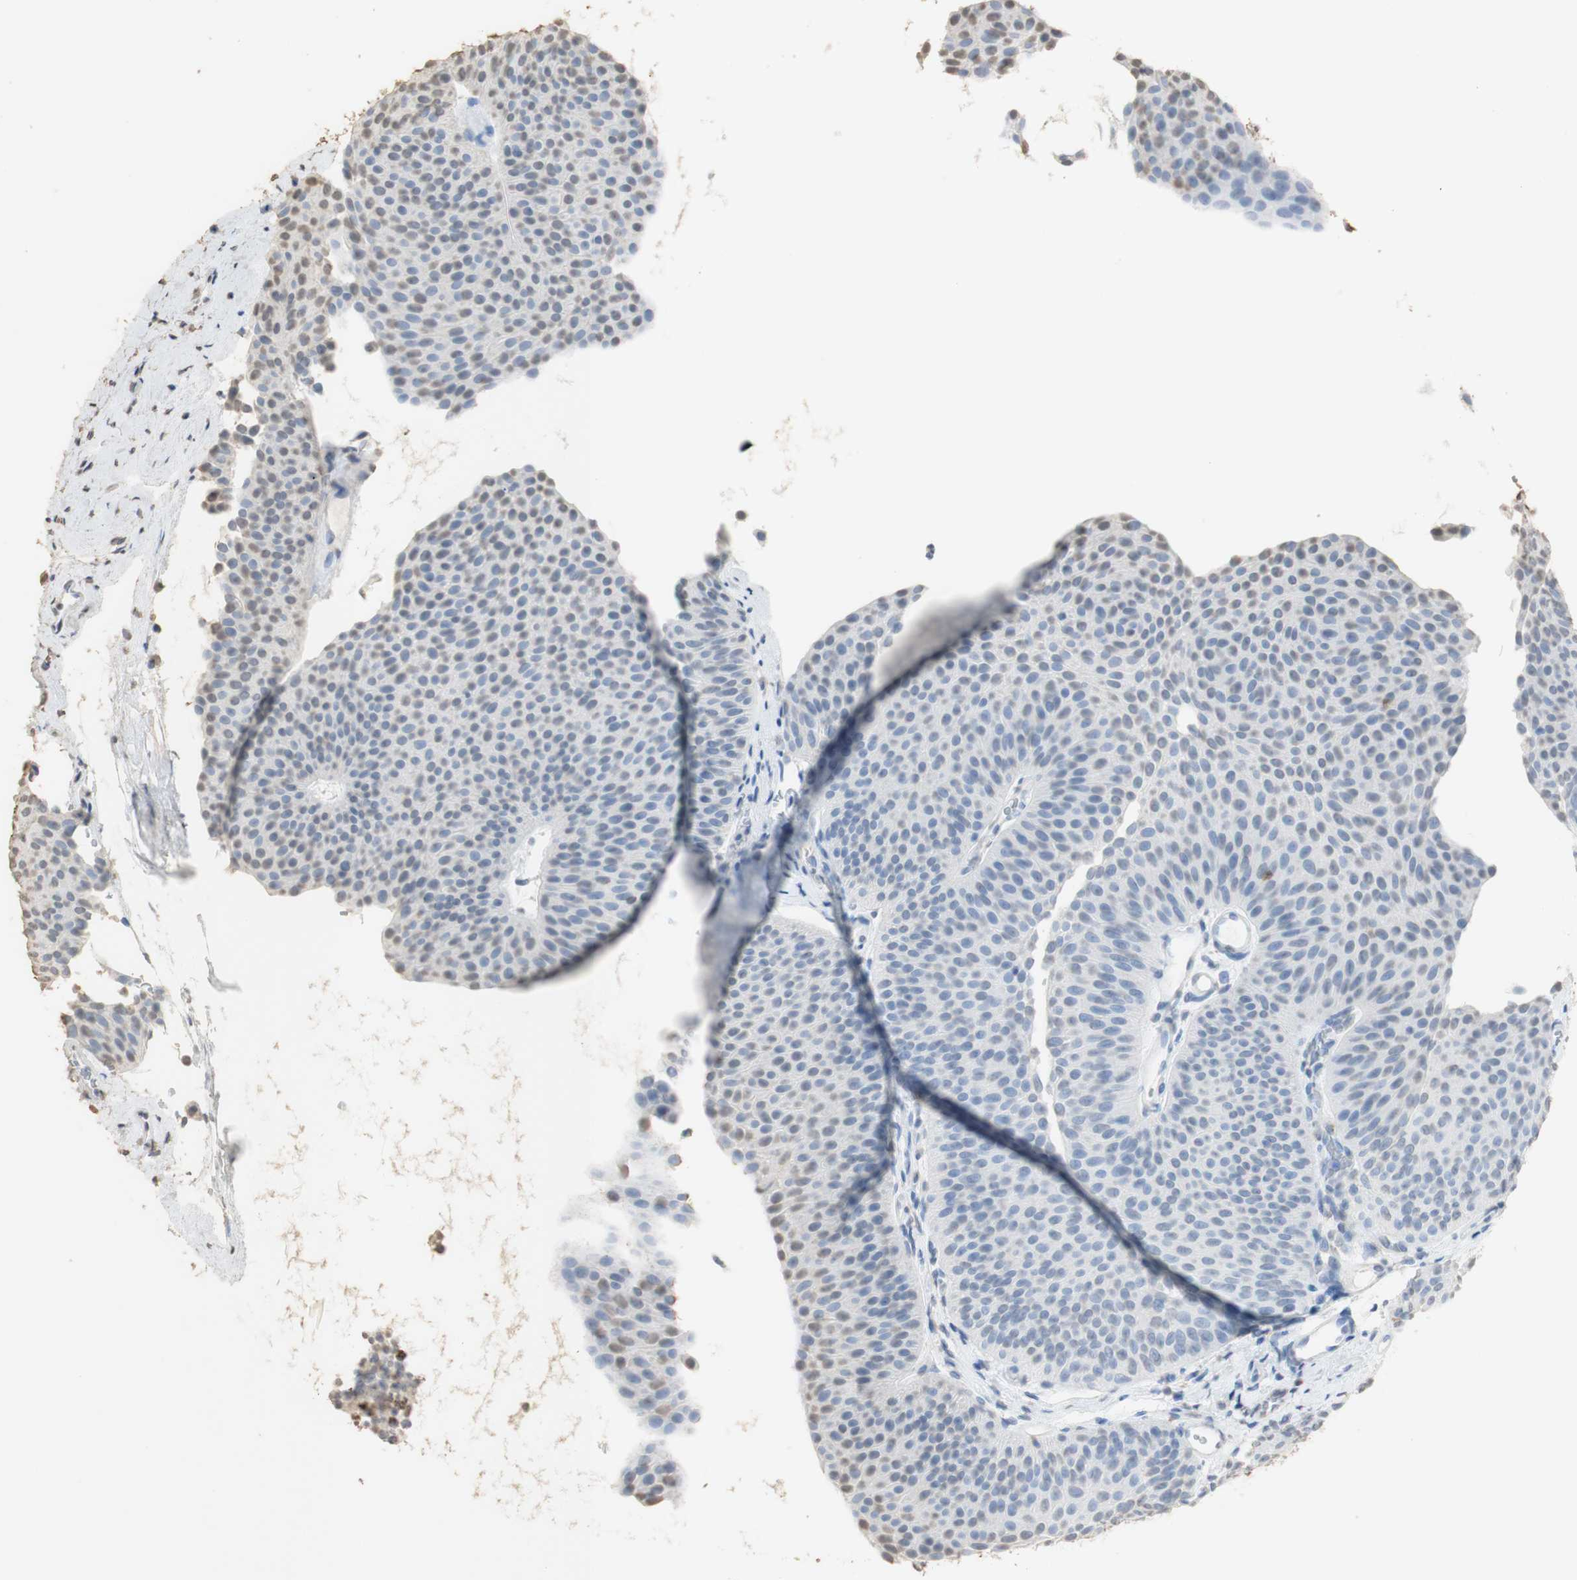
{"staining": {"intensity": "weak", "quantity": "<25%", "location": "cytoplasmic/membranous,nuclear"}, "tissue": "urothelial cancer", "cell_type": "Tumor cells", "image_type": "cancer", "snomed": [{"axis": "morphology", "description": "Urothelial carcinoma, Low grade"}, {"axis": "topography", "description": "Urinary bladder"}], "caption": "Immunohistochemistry (IHC) photomicrograph of urothelial carcinoma (low-grade) stained for a protein (brown), which demonstrates no positivity in tumor cells. The staining was performed using DAB to visualize the protein expression in brown, while the nuclei were stained in blue with hematoxylin (Magnification: 20x).", "gene": "L1CAM", "patient": {"sex": "female", "age": 60}}